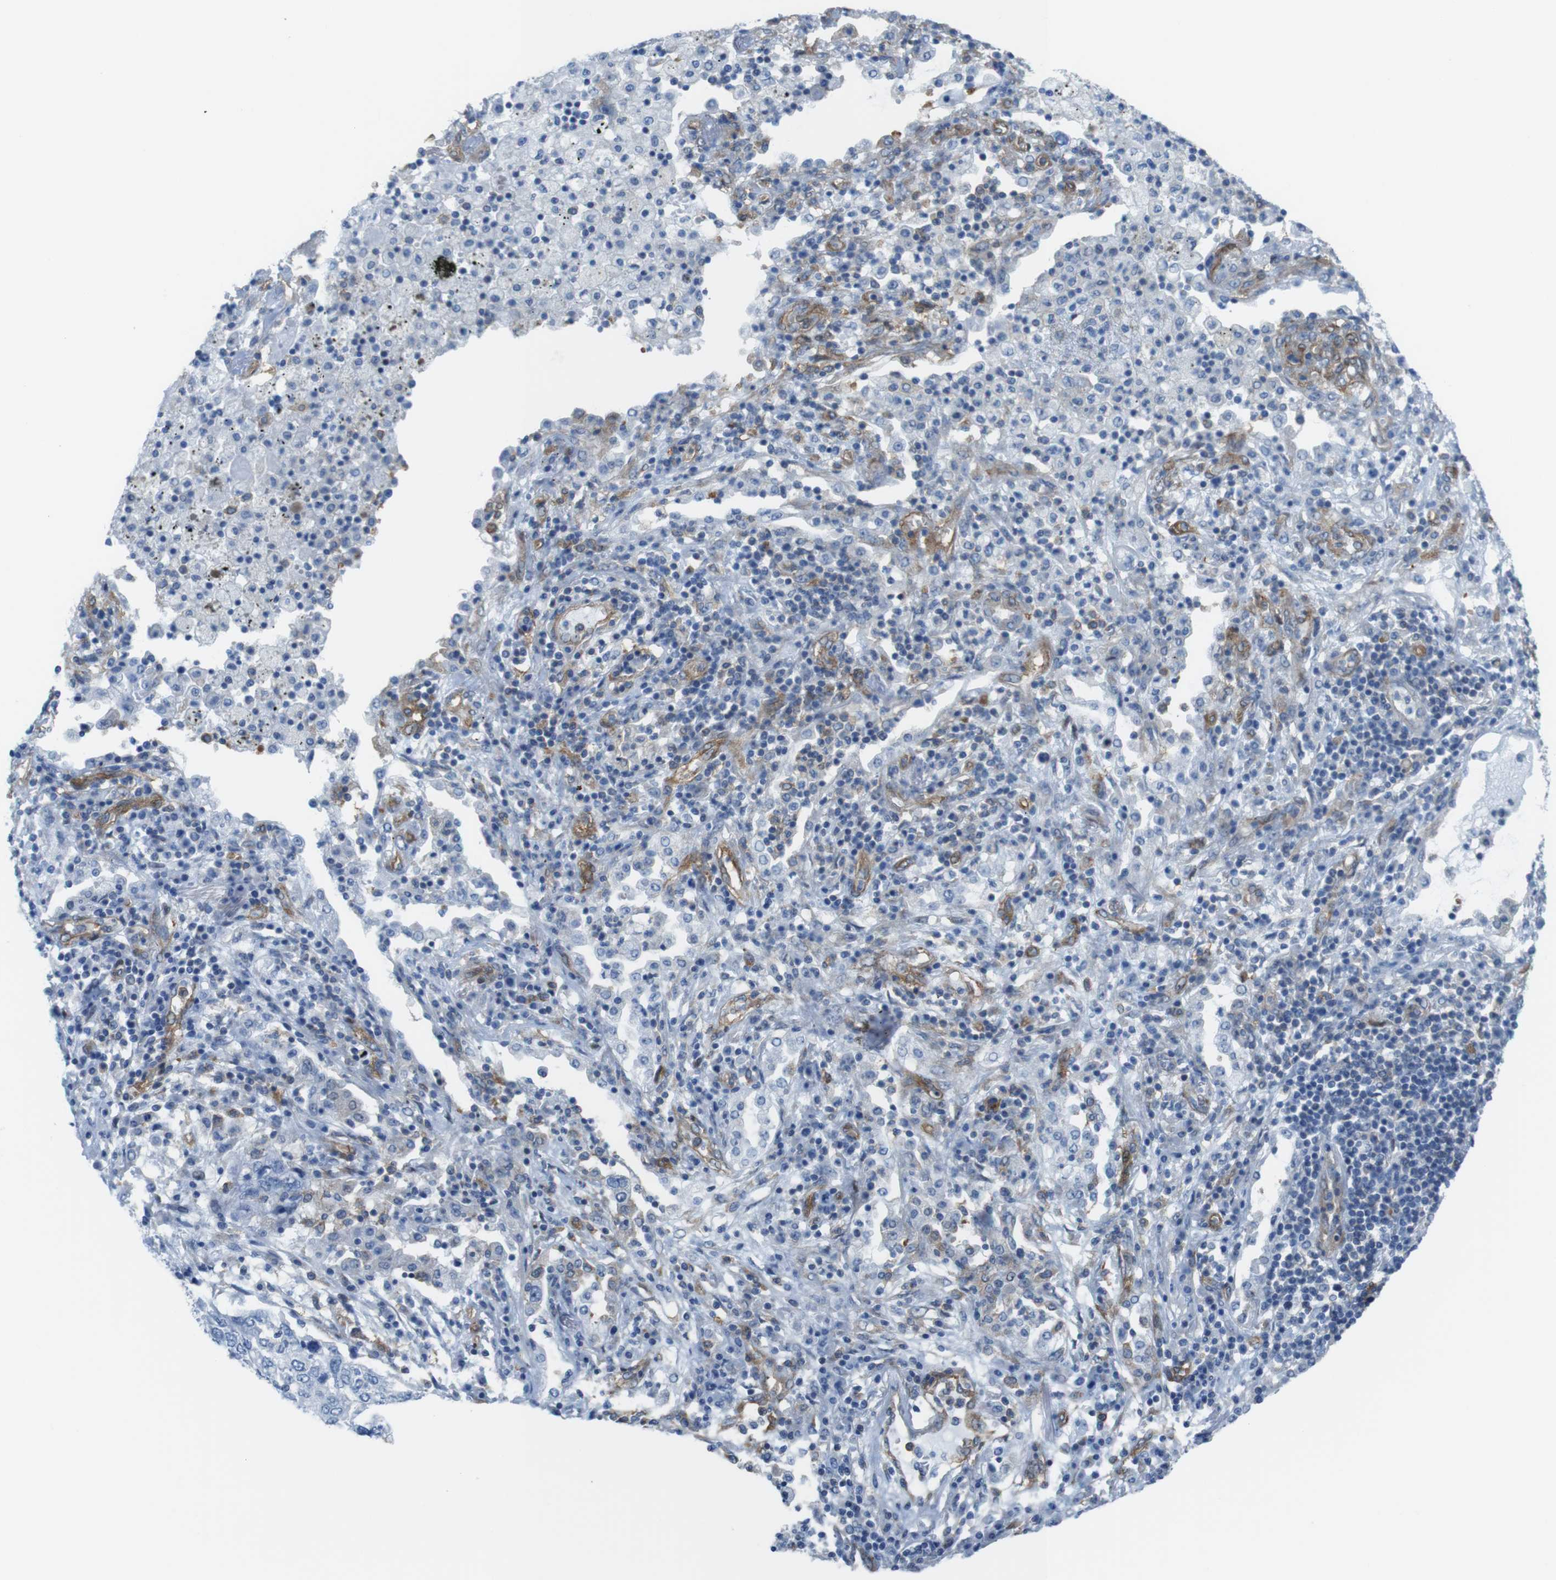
{"staining": {"intensity": "negative", "quantity": "none", "location": "none"}, "tissue": "lung cancer", "cell_type": "Tumor cells", "image_type": "cancer", "snomed": [{"axis": "morphology", "description": "Squamous cell carcinoma, NOS"}, {"axis": "topography", "description": "Lung"}], "caption": "Tumor cells show no significant protein positivity in lung cancer (squamous cell carcinoma). (Stains: DAB IHC with hematoxylin counter stain, Microscopy: brightfield microscopy at high magnification).", "gene": "DIAPH2", "patient": {"sex": "female", "age": 63}}